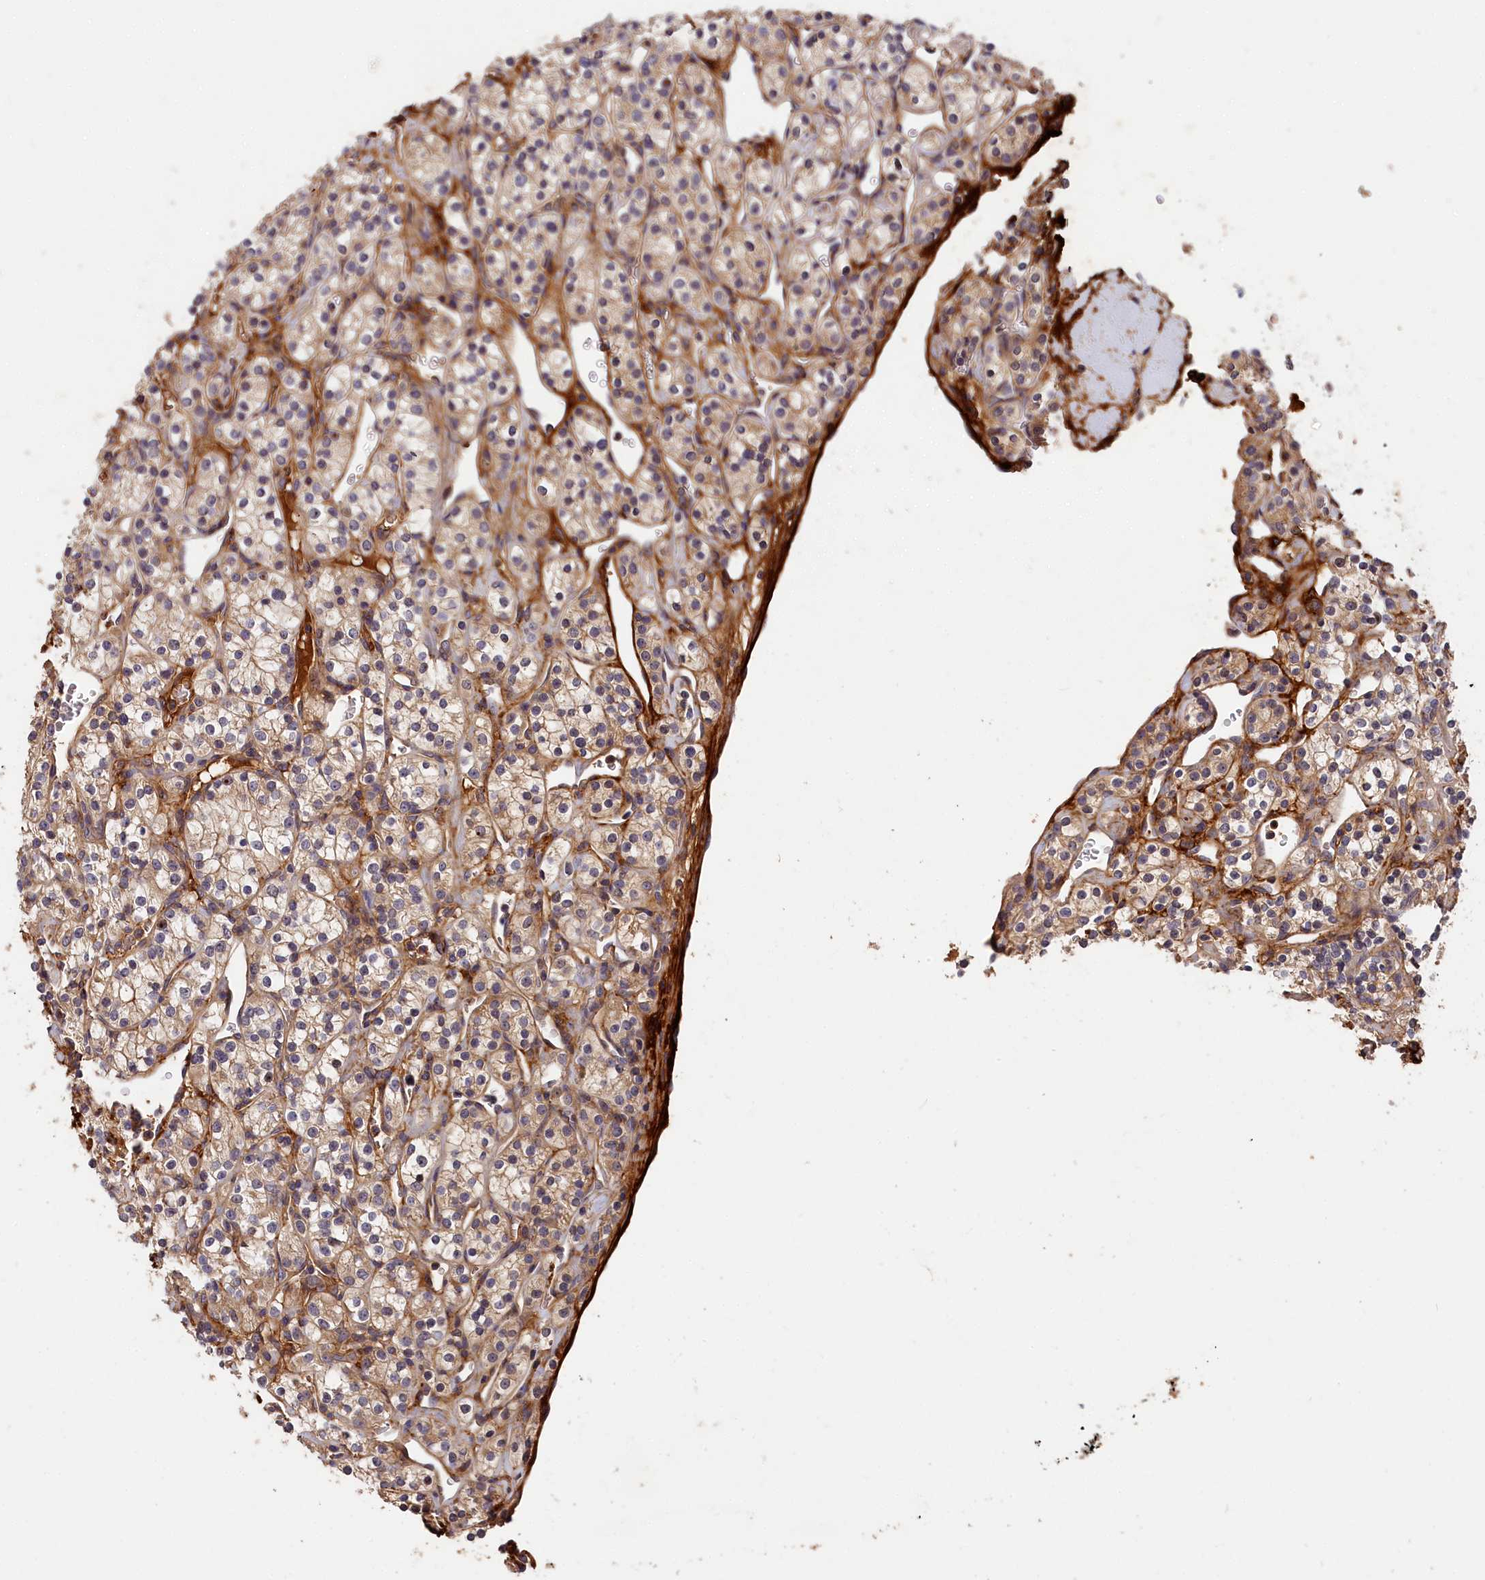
{"staining": {"intensity": "strong", "quantity": "25%-75%", "location": "cytoplasmic/membranous"}, "tissue": "renal cancer", "cell_type": "Tumor cells", "image_type": "cancer", "snomed": [{"axis": "morphology", "description": "Adenocarcinoma, NOS"}, {"axis": "topography", "description": "Kidney"}], "caption": "Renal adenocarcinoma tissue displays strong cytoplasmic/membranous staining in approximately 25%-75% of tumor cells, visualized by immunohistochemistry. (DAB (3,3'-diaminobenzidine) = brown stain, brightfield microscopy at high magnification).", "gene": "ITIH1", "patient": {"sex": "male", "age": 77}}